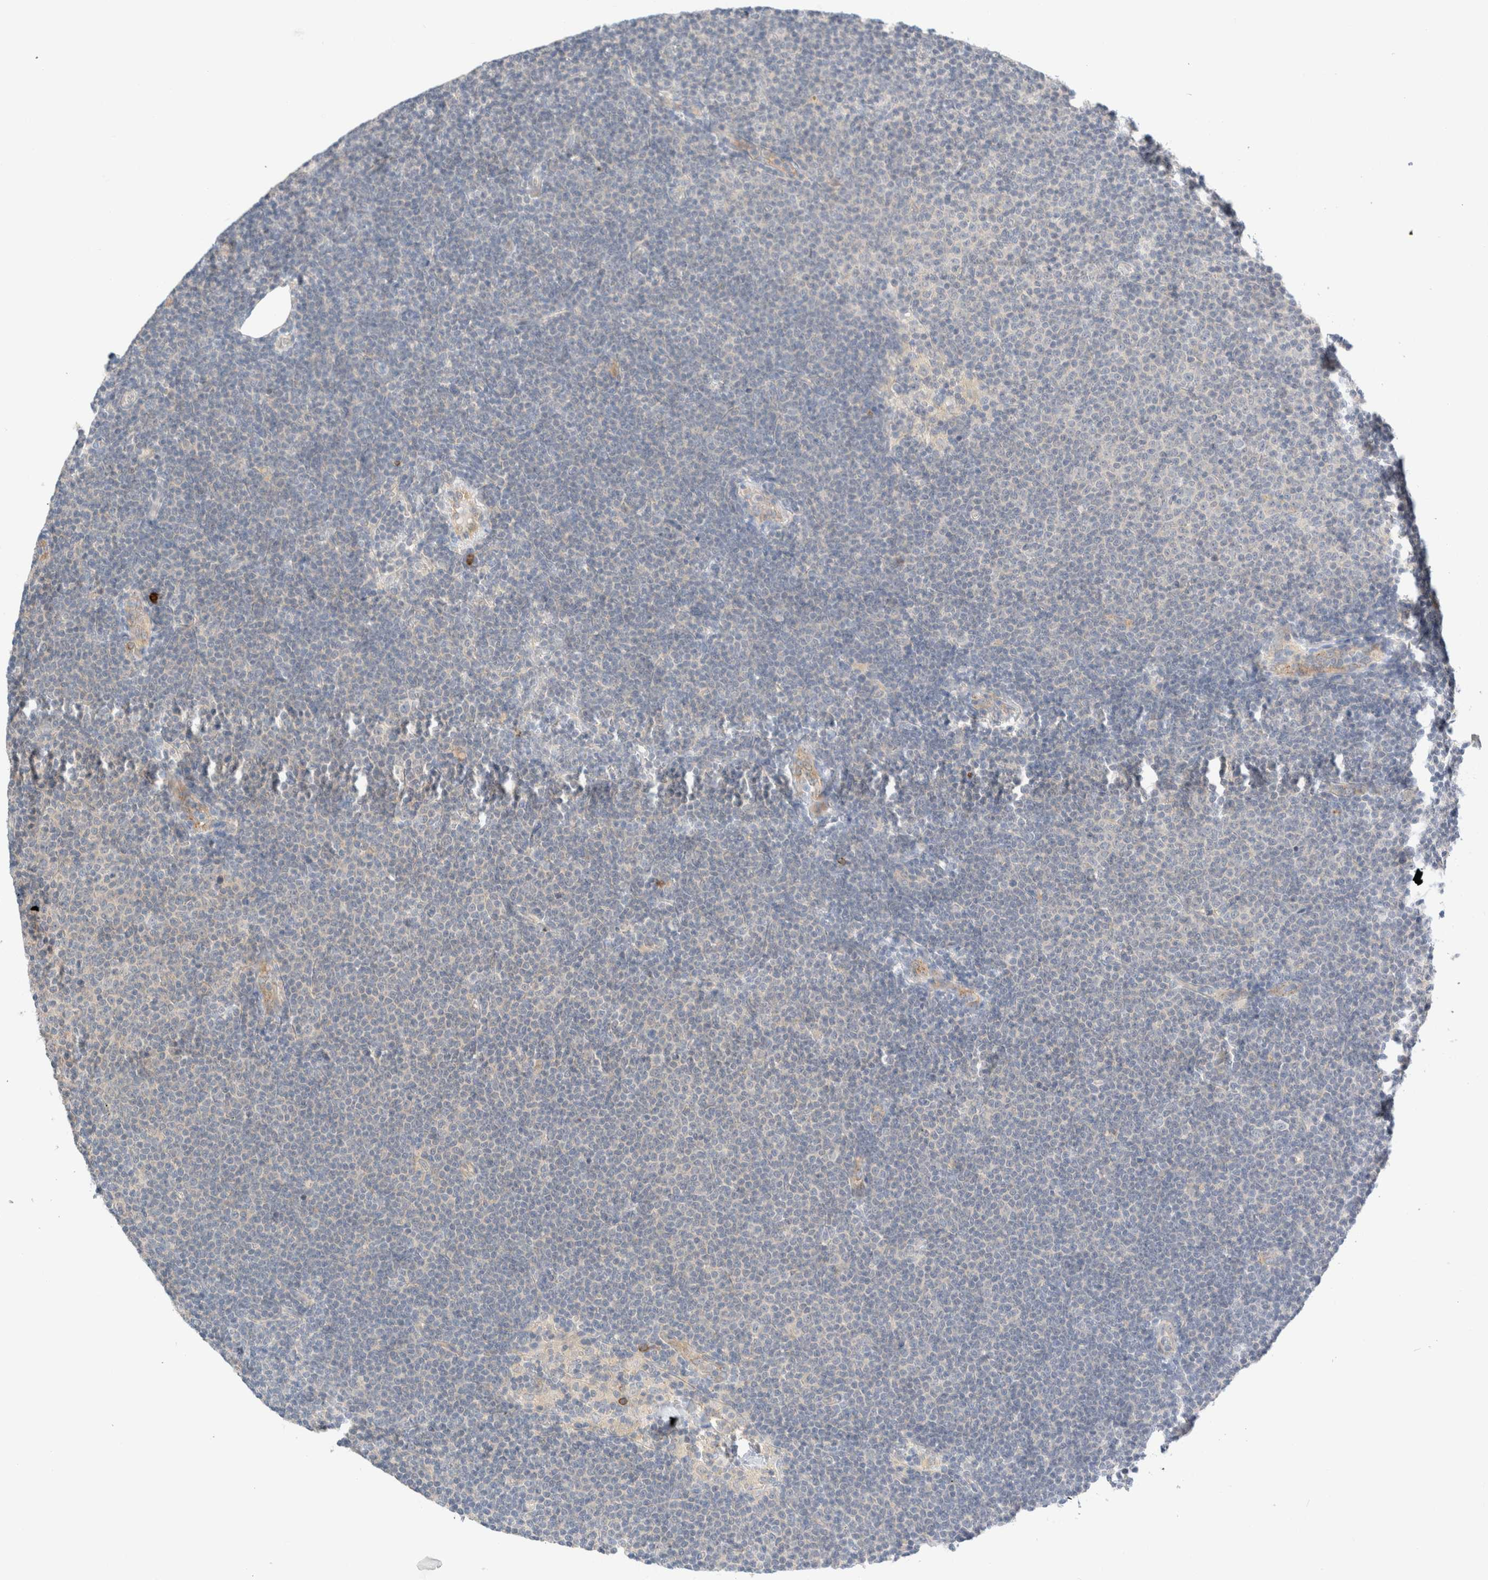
{"staining": {"intensity": "negative", "quantity": "none", "location": "none"}, "tissue": "lymphoma", "cell_type": "Tumor cells", "image_type": "cancer", "snomed": [{"axis": "morphology", "description": "Malignant lymphoma, non-Hodgkin's type, Low grade"}, {"axis": "topography", "description": "Lymph node"}], "caption": "The immunohistochemistry (IHC) photomicrograph has no significant expression in tumor cells of lymphoma tissue. (Brightfield microscopy of DAB (3,3'-diaminobenzidine) immunohistochemistry at high magnification).", "gene": "SDR16C5", "patient": {"sex": "female", "age": 53}}